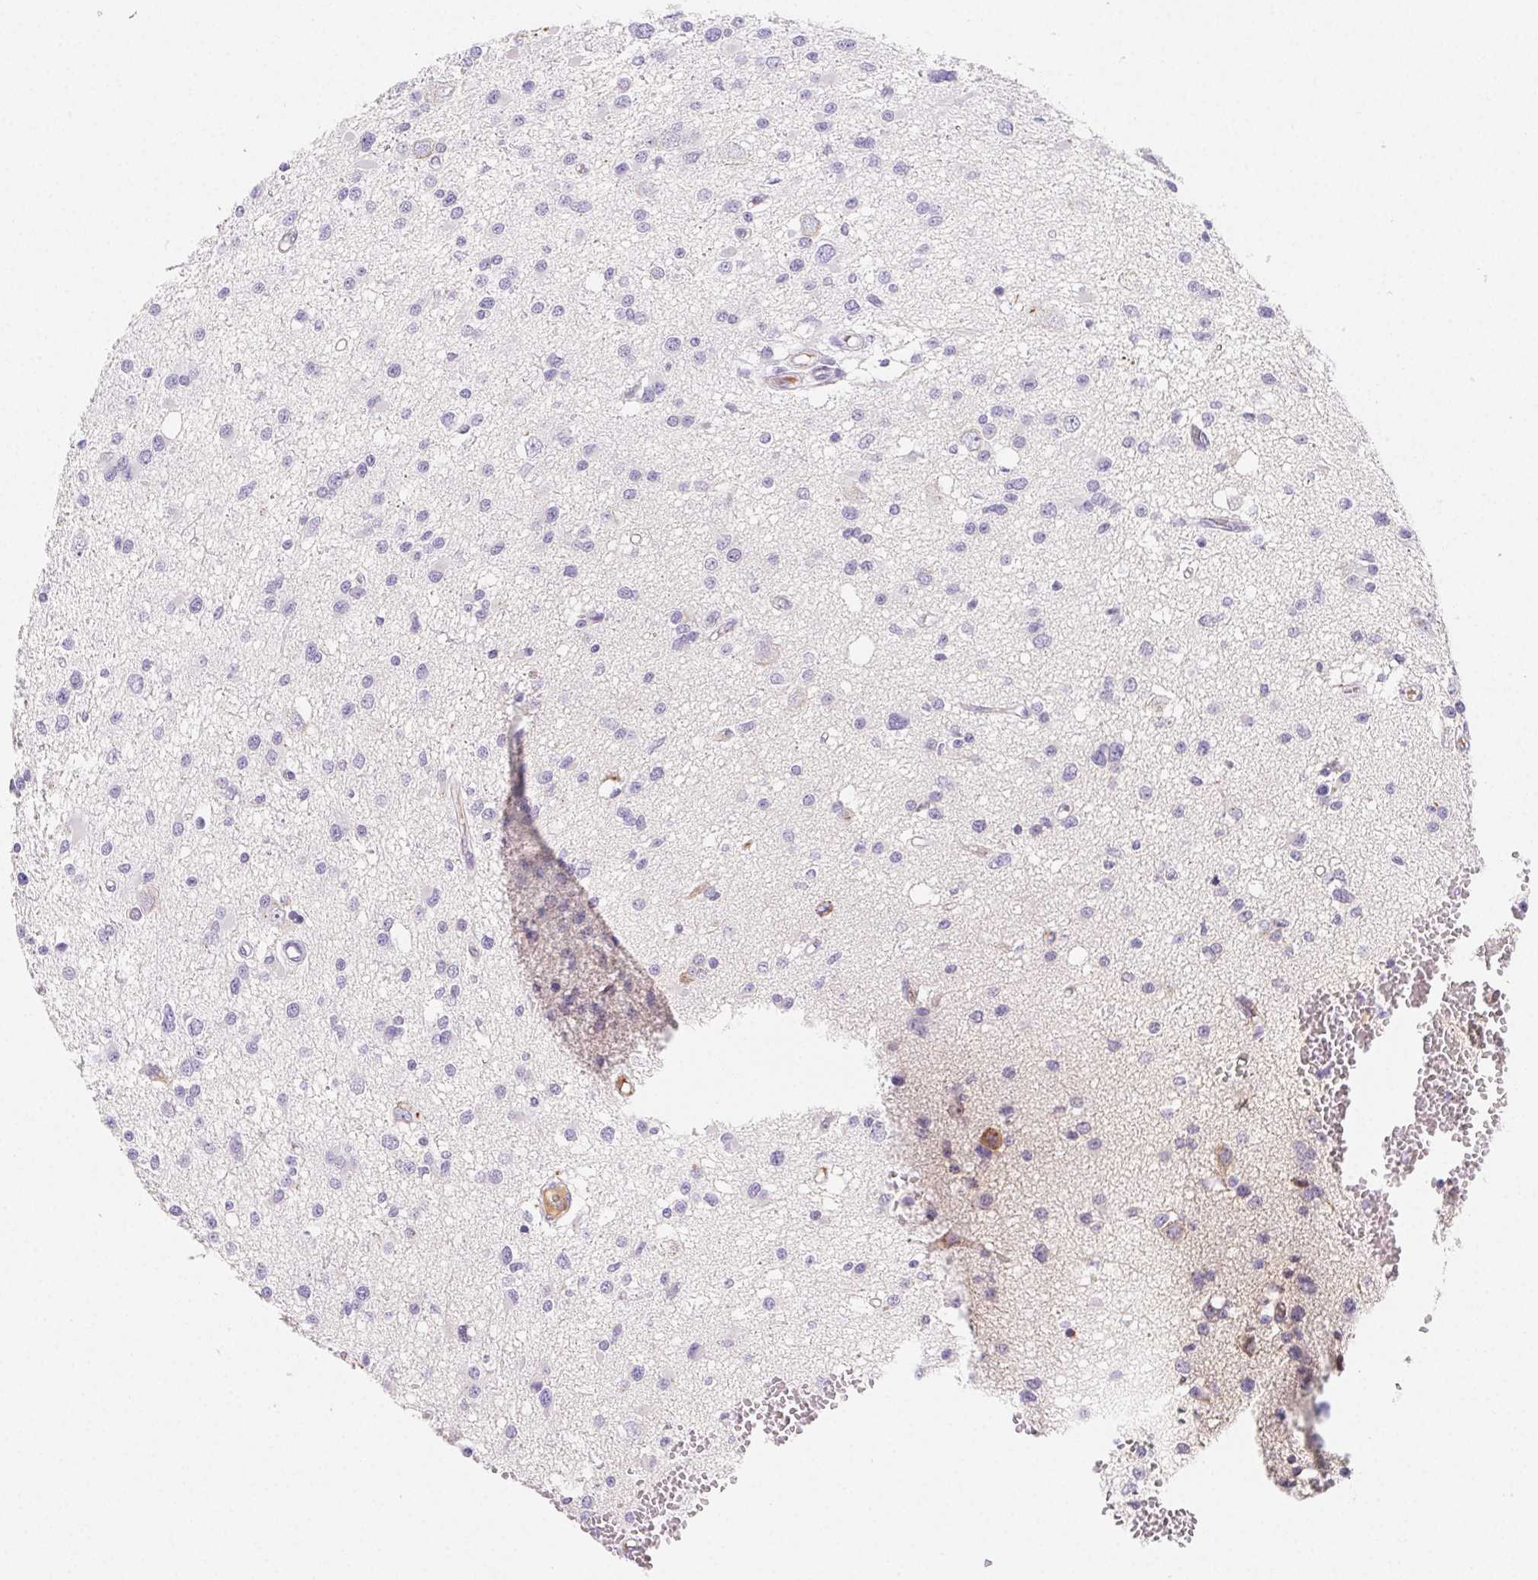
{"staining": {"intensity": "negative", "quantity": "none", "location": "none"}, "tissue": "glioma", "cell_type": "Tumor cells", "image_type": "cancer", "snomed": [{"axis": "morphology", "description": "Glioma, malignant, High grade"}, {"axis": "topography", "description": "Brain"}], "caption": "This histopathology image is of glioma stained with immunohistochemistry to label a protein in brown with the nuclei are counter-stained blue. There is no expression in tumor cells. (DAB (3,3'-diaminobenzidine) IHC with hematoxylin counter stain).", "gene": "ITIH2", "patient": {"sex": "male", "age": 54}}